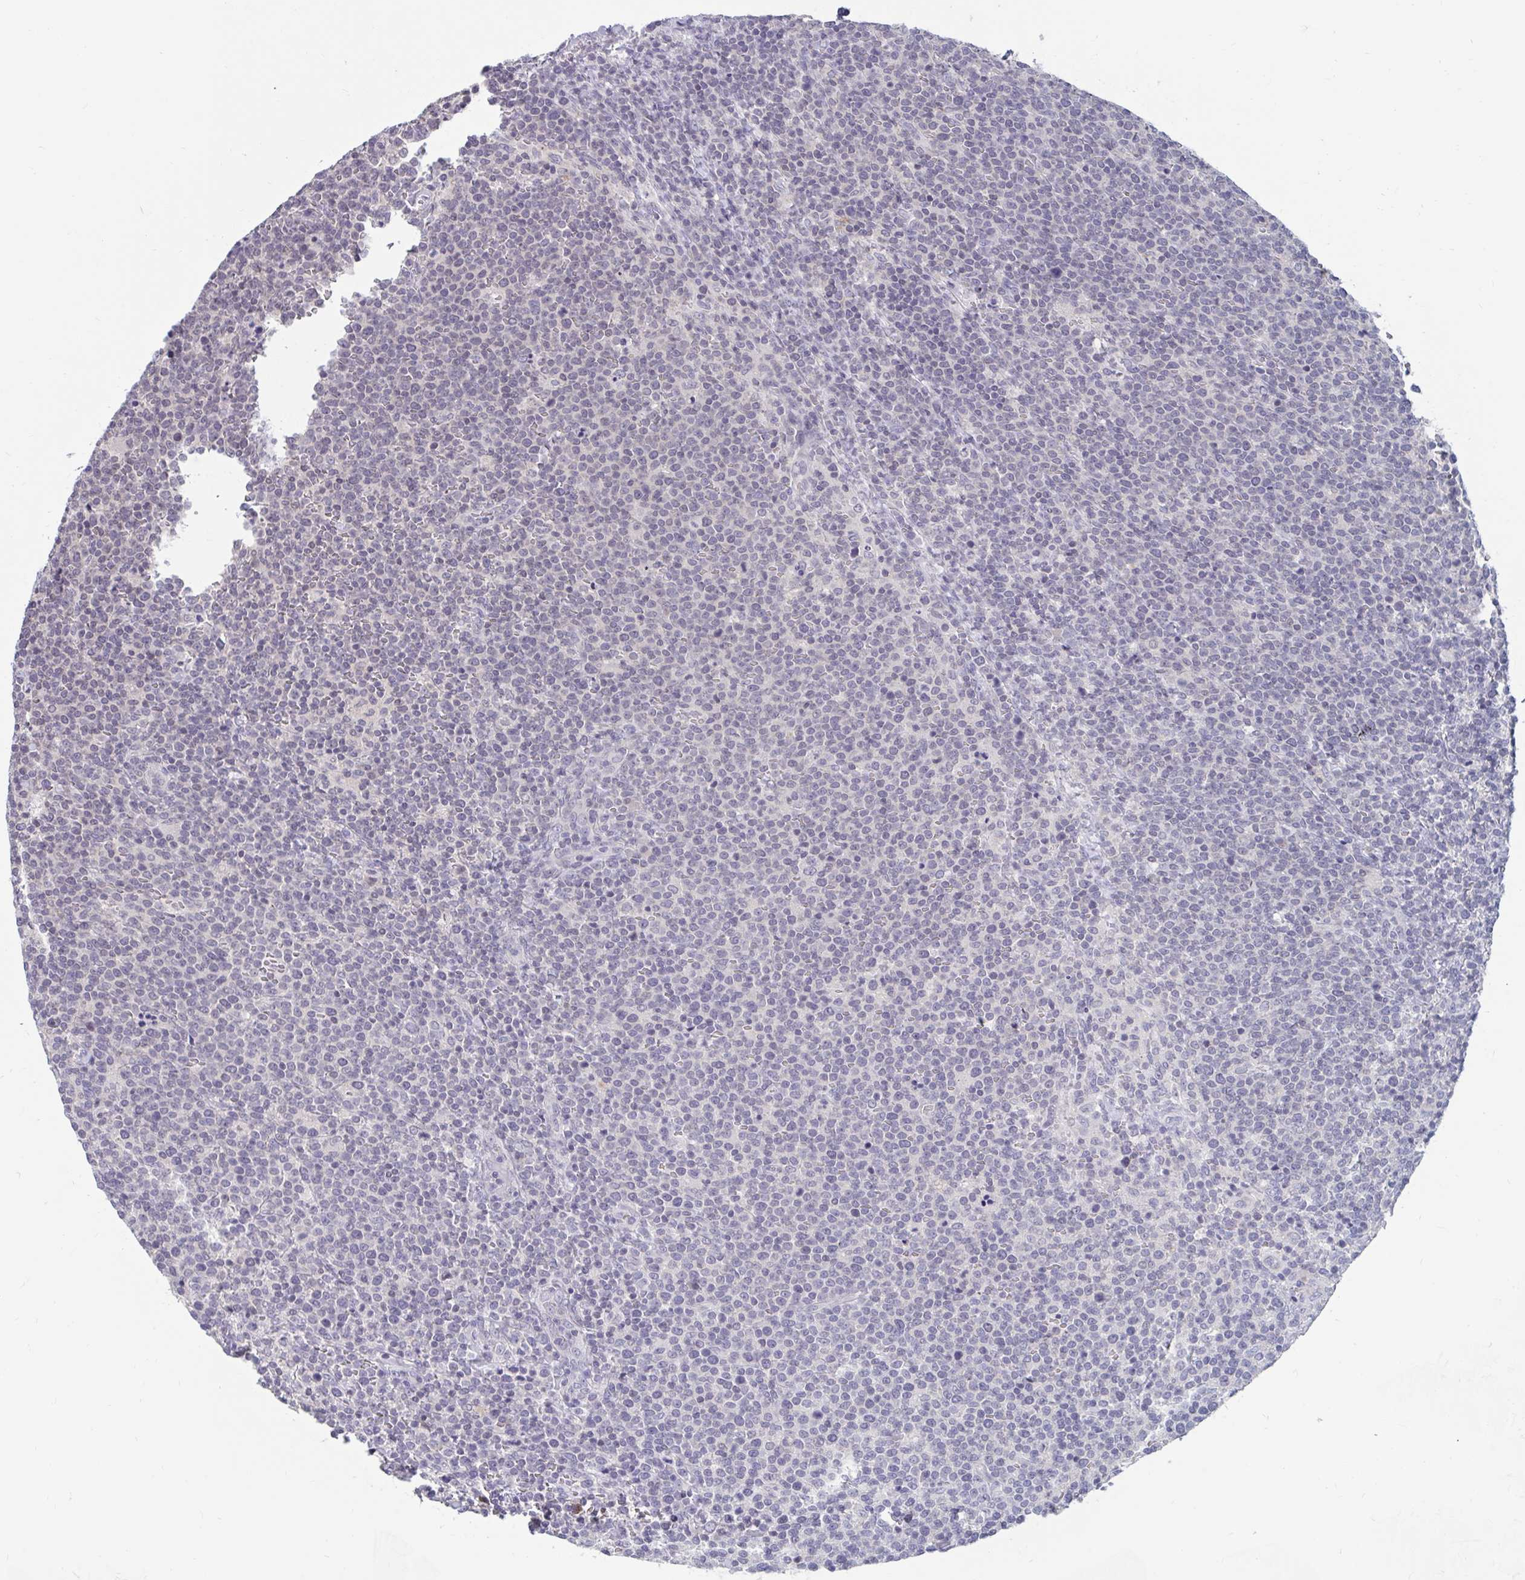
{"staining": {"intensity": "negative", "quantity": "none", "location": "none"}, "tissue": "lymphoma", "cell_type": "Tumor cells", "image_type": "cancer", "snomed": [{"axis": "morphology", "description": "Malignant lymphoma, non-Hodgkin's type, High grade"}, {"axis": "topography", "description": "Lymph node"}], "caption": "DAB (3,3'-diaminobenzidine) immunohistochemical staining of human lymphoma demonstrates no significant expression in tumor cells. The staining was performed using DAB (3,3'-diaminobenzidine) to visualize the protein expression in brown, while the nuclei were stained in blue with hematoxylin (Magnification: 20x).", "gene": "ARPP19", "patient": {"sex": "male", "age": 61}}